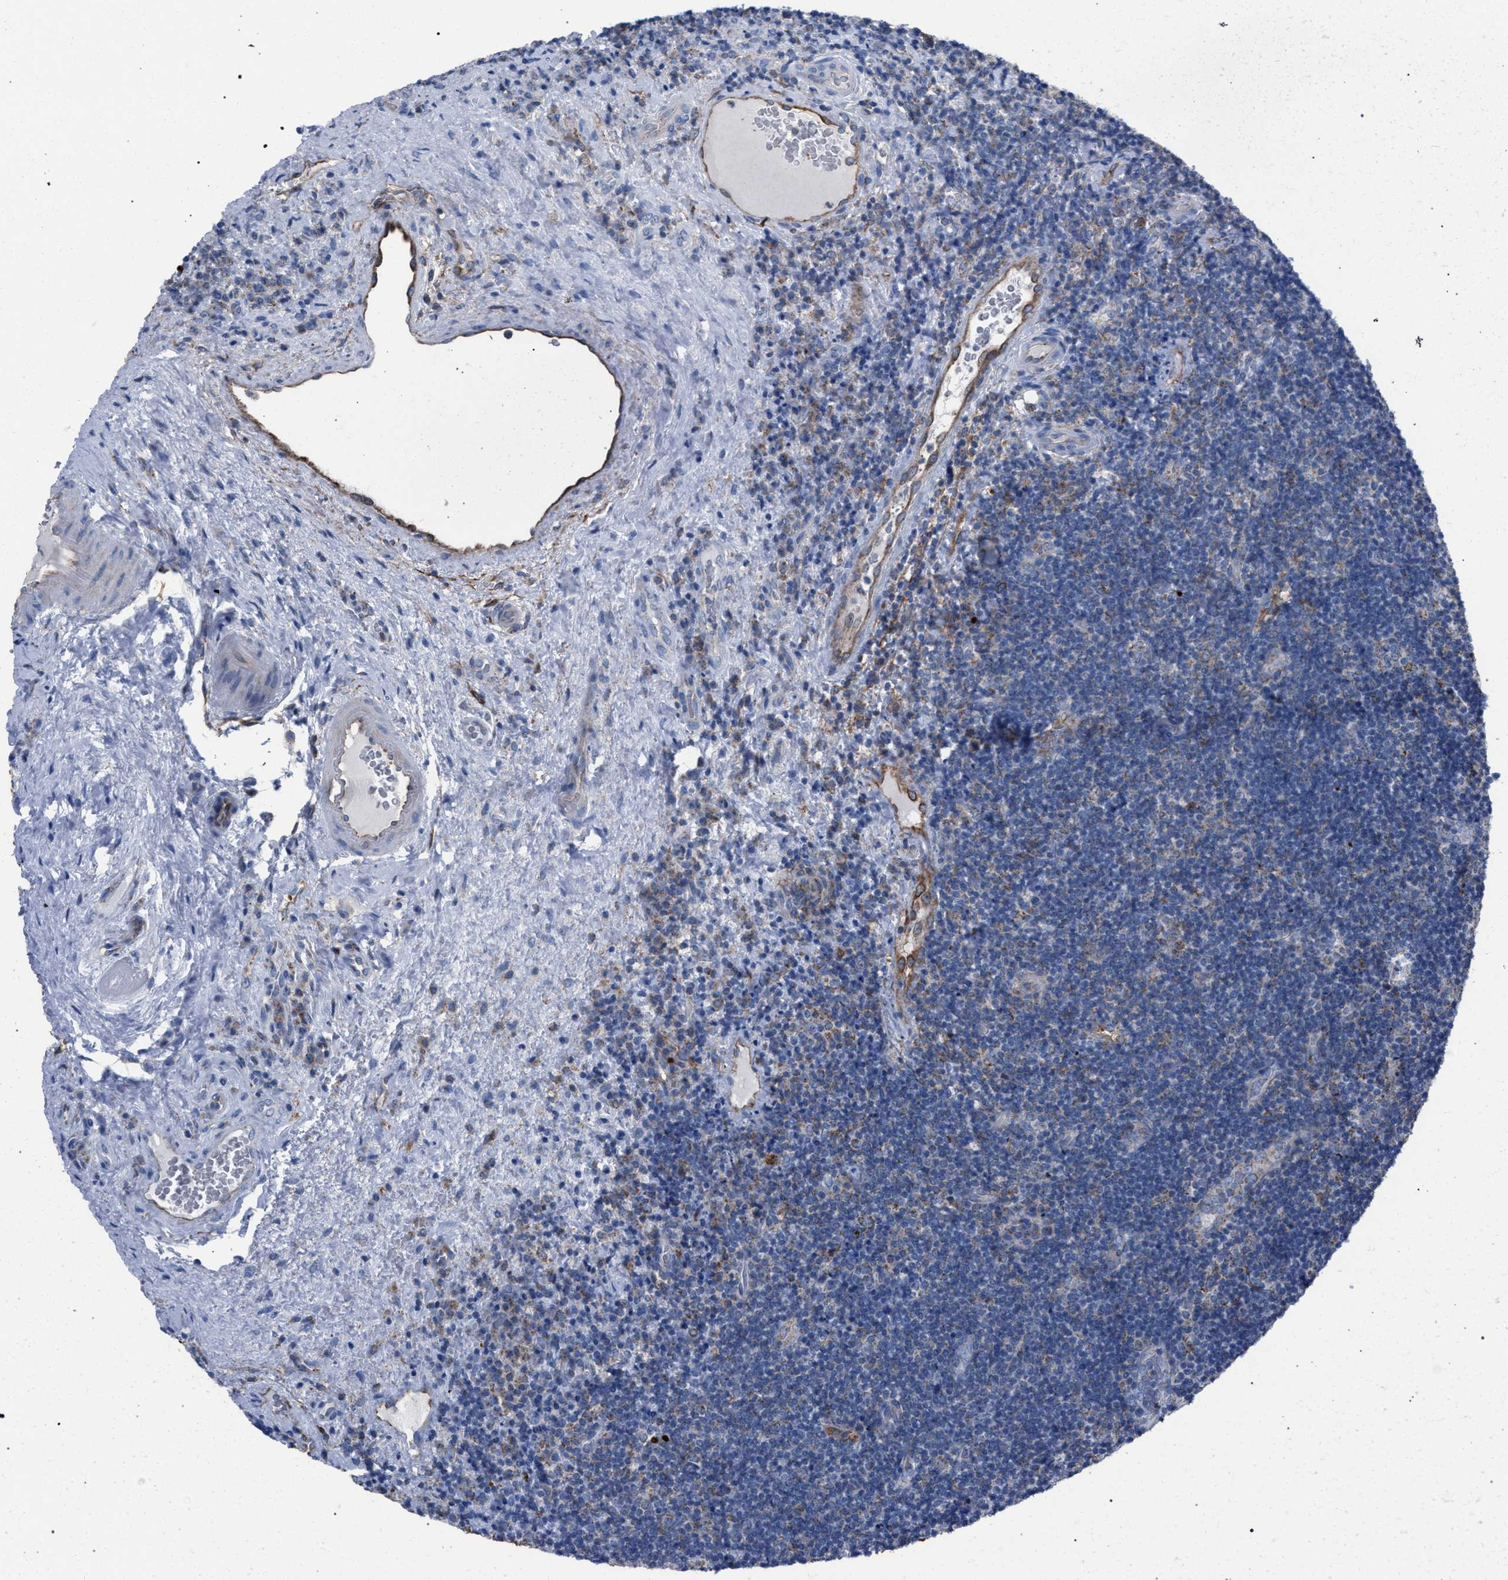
{"staining": {"intensity": "negative", "quantity": "none", "location": "none"}, "tissue": "lymphoma", "cell_type": "Tumor cells", "image_type": "cancer", "snomed": [{"axis": "morphology", "description": "Malignant lymphoma, non-Hodgkin's type, High grade"}, {"axis": "topography", "description": "Tonsil"}], "caption": "A histopathology image of lymphoma stained for a protein shows no brown staining in tumor cells.", "gene": "HSD17B4", "patient": {"sex": "female", "age": 36}}